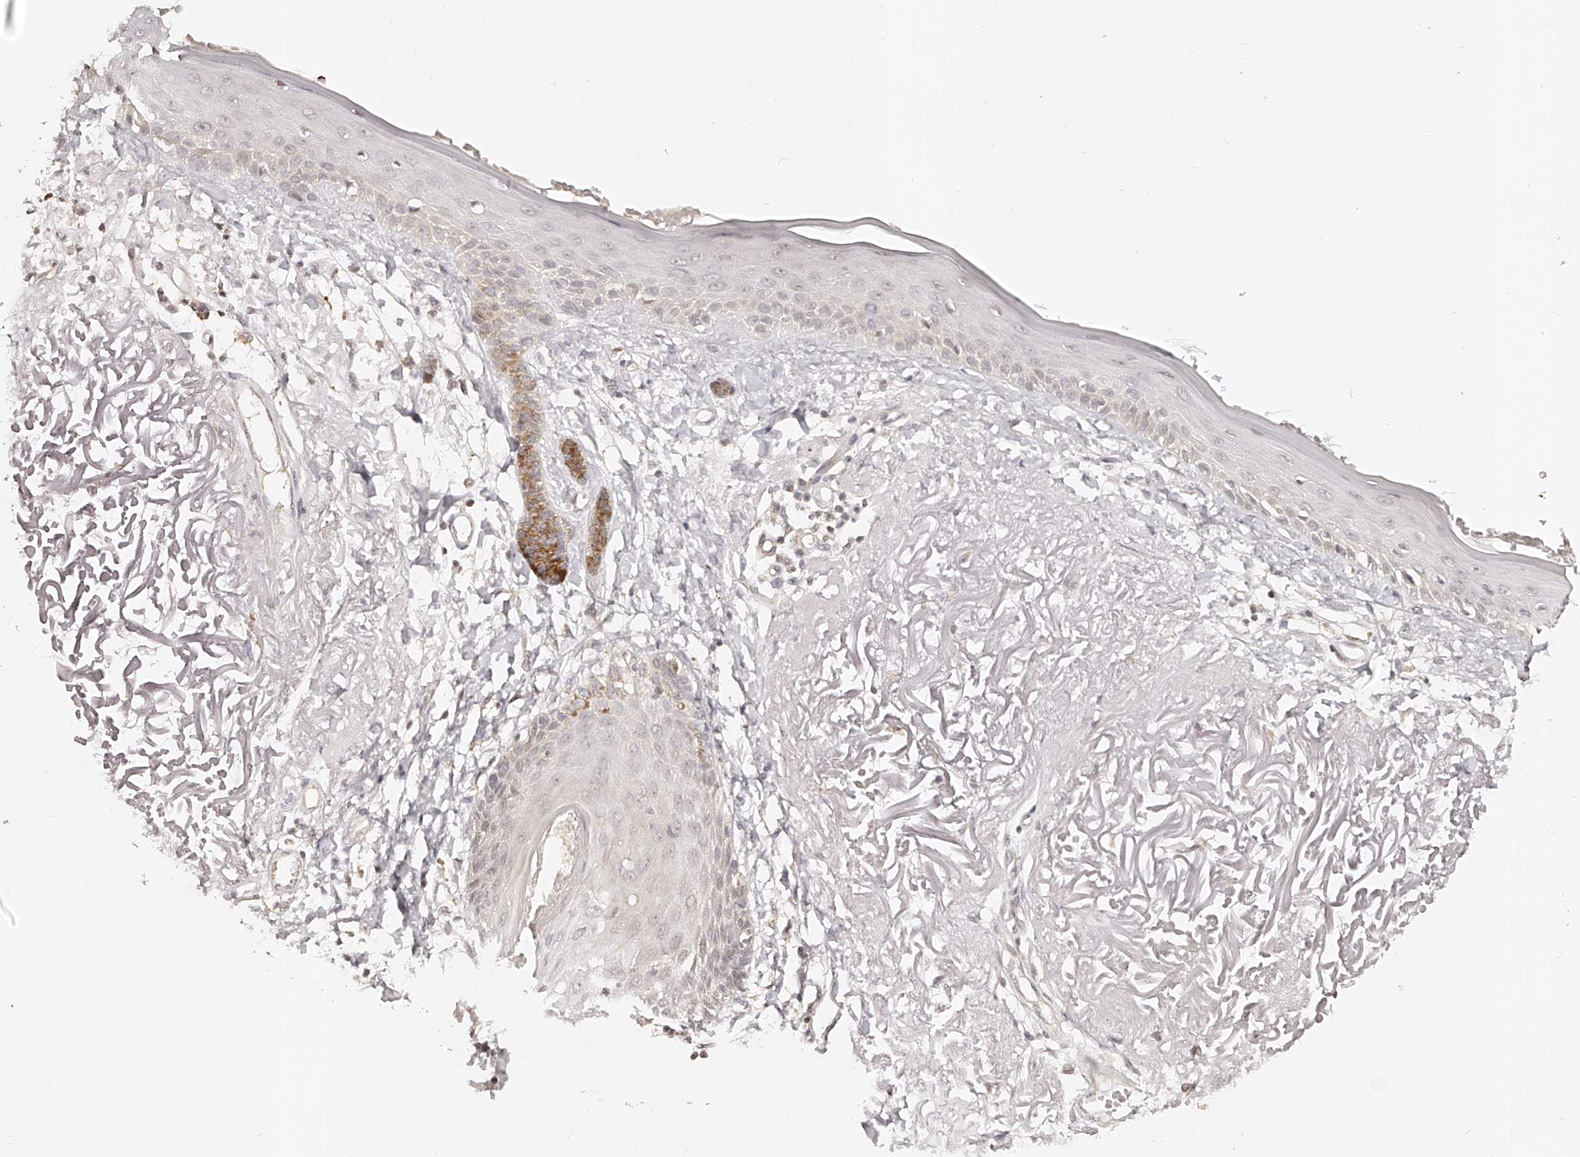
{"staining": {"intensity": "negative", "quantity": "none", "location": "none"}, "tissue": "skin", "cell_type": "Fibroblasts", "image_type": "normal", "snomed": [{"axis": "morphology", "description": "Normal tissue, NOS"}, {"axis": "topography", "description": "Skin"}, {"axis": "topography", "description": "Skeletal muscle"}], "caption": "This is a micrograph of immunohistochemistry (IHC) staining of normal skin, which shows no staining in fibroblasts. (DAB (3,3'-diaminobenzidine) IHC, high magnification).", "gene": "ZNF789", "patient": {"sex": "male", "age": 83}}